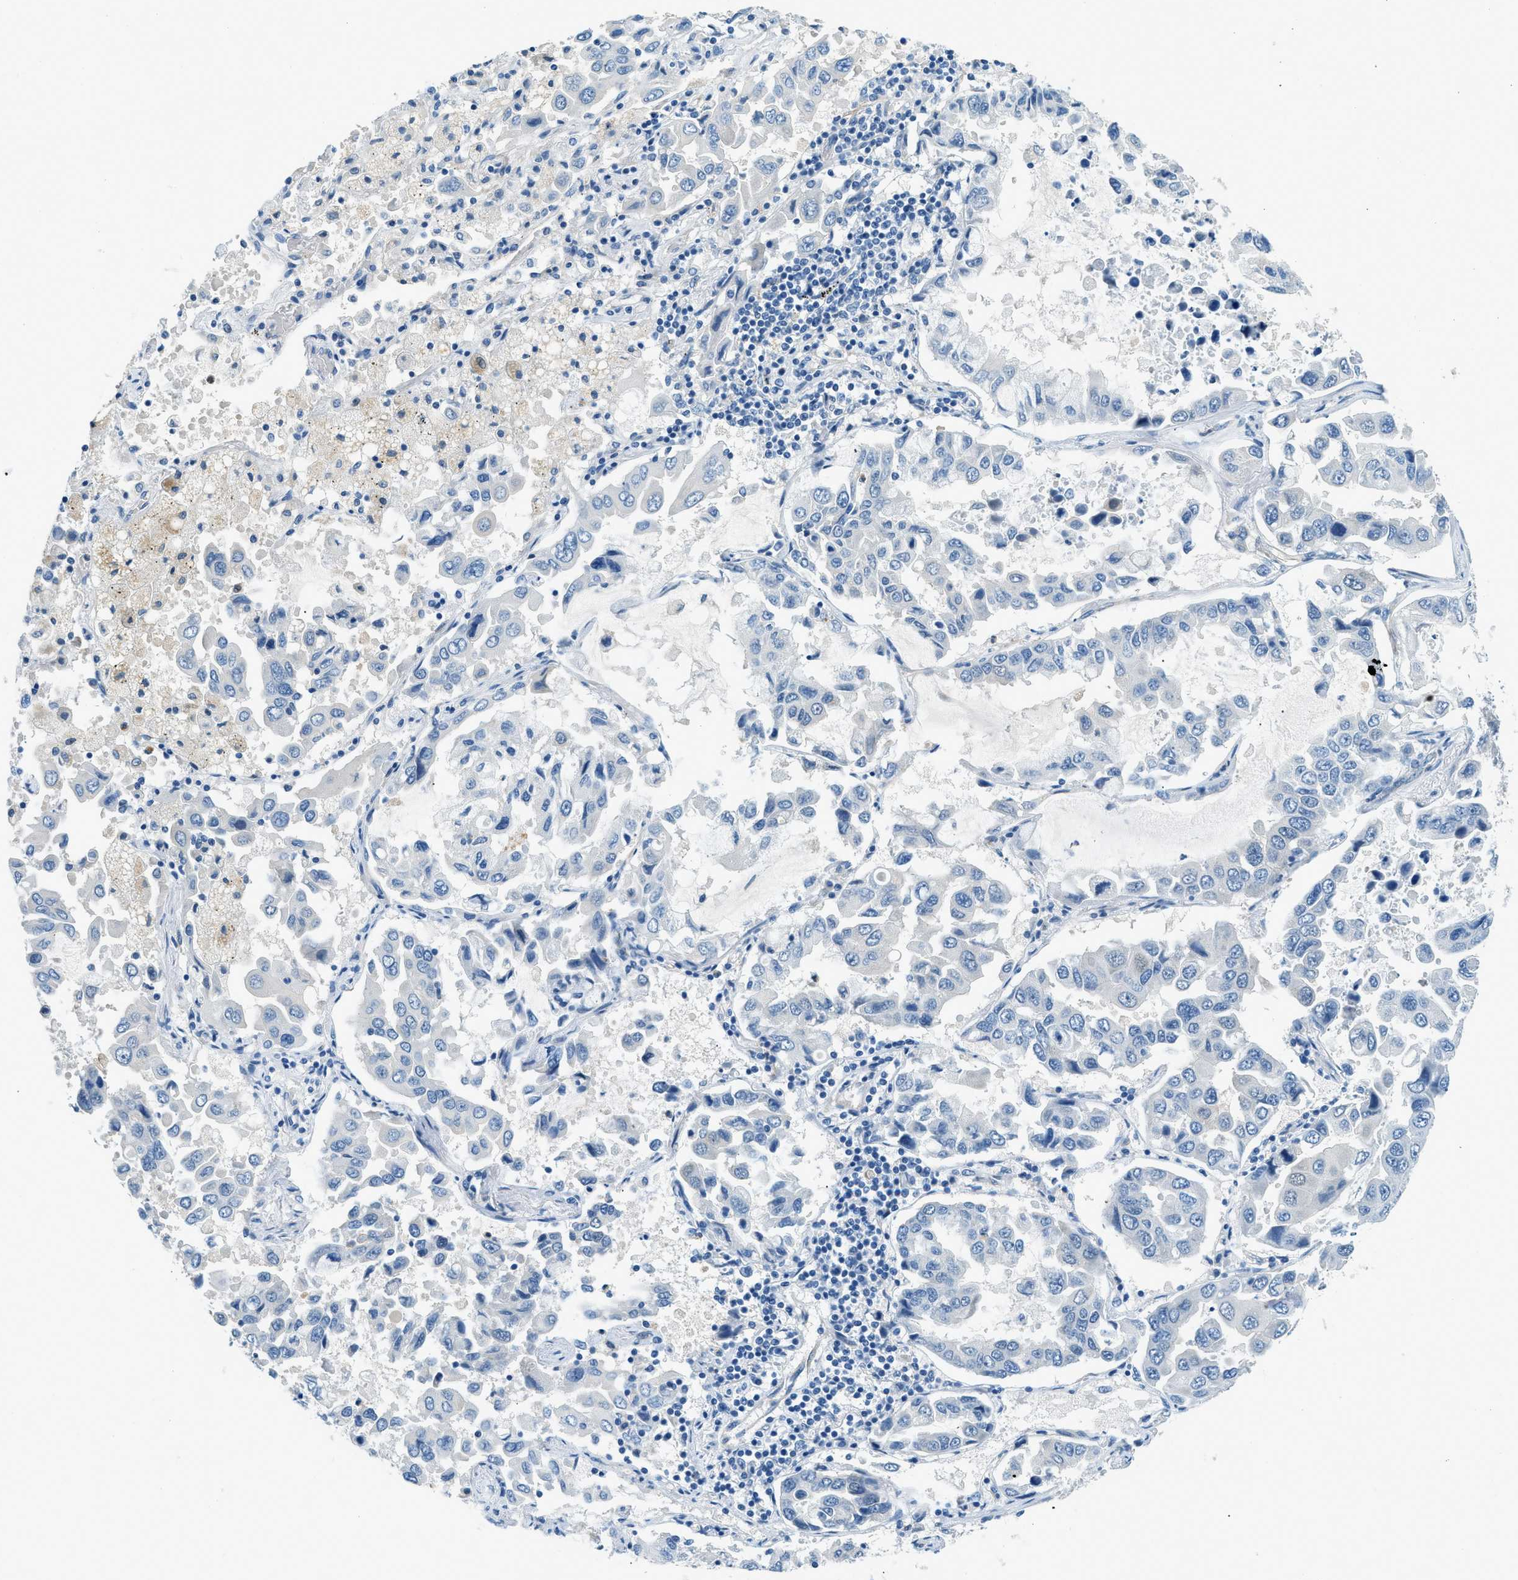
{"staining": {"intensity": "negative", "quantity": "none", "location": "none"}, "tissue": "lung cancer", "cell_type": "Tumor cells", "image_type": "cancer", "snomed": [{"axis": "morphology", "description": "Adenocarcinoma, NOS"}, {"axis": "topography", "description": "Lung"}], "caption": "Micrograph shows no protein staining in tumor cells of adenocarcinoma (lung) tissue.", "gene": "ZNF367", "patient": {"sex": "male", "age": 64}}